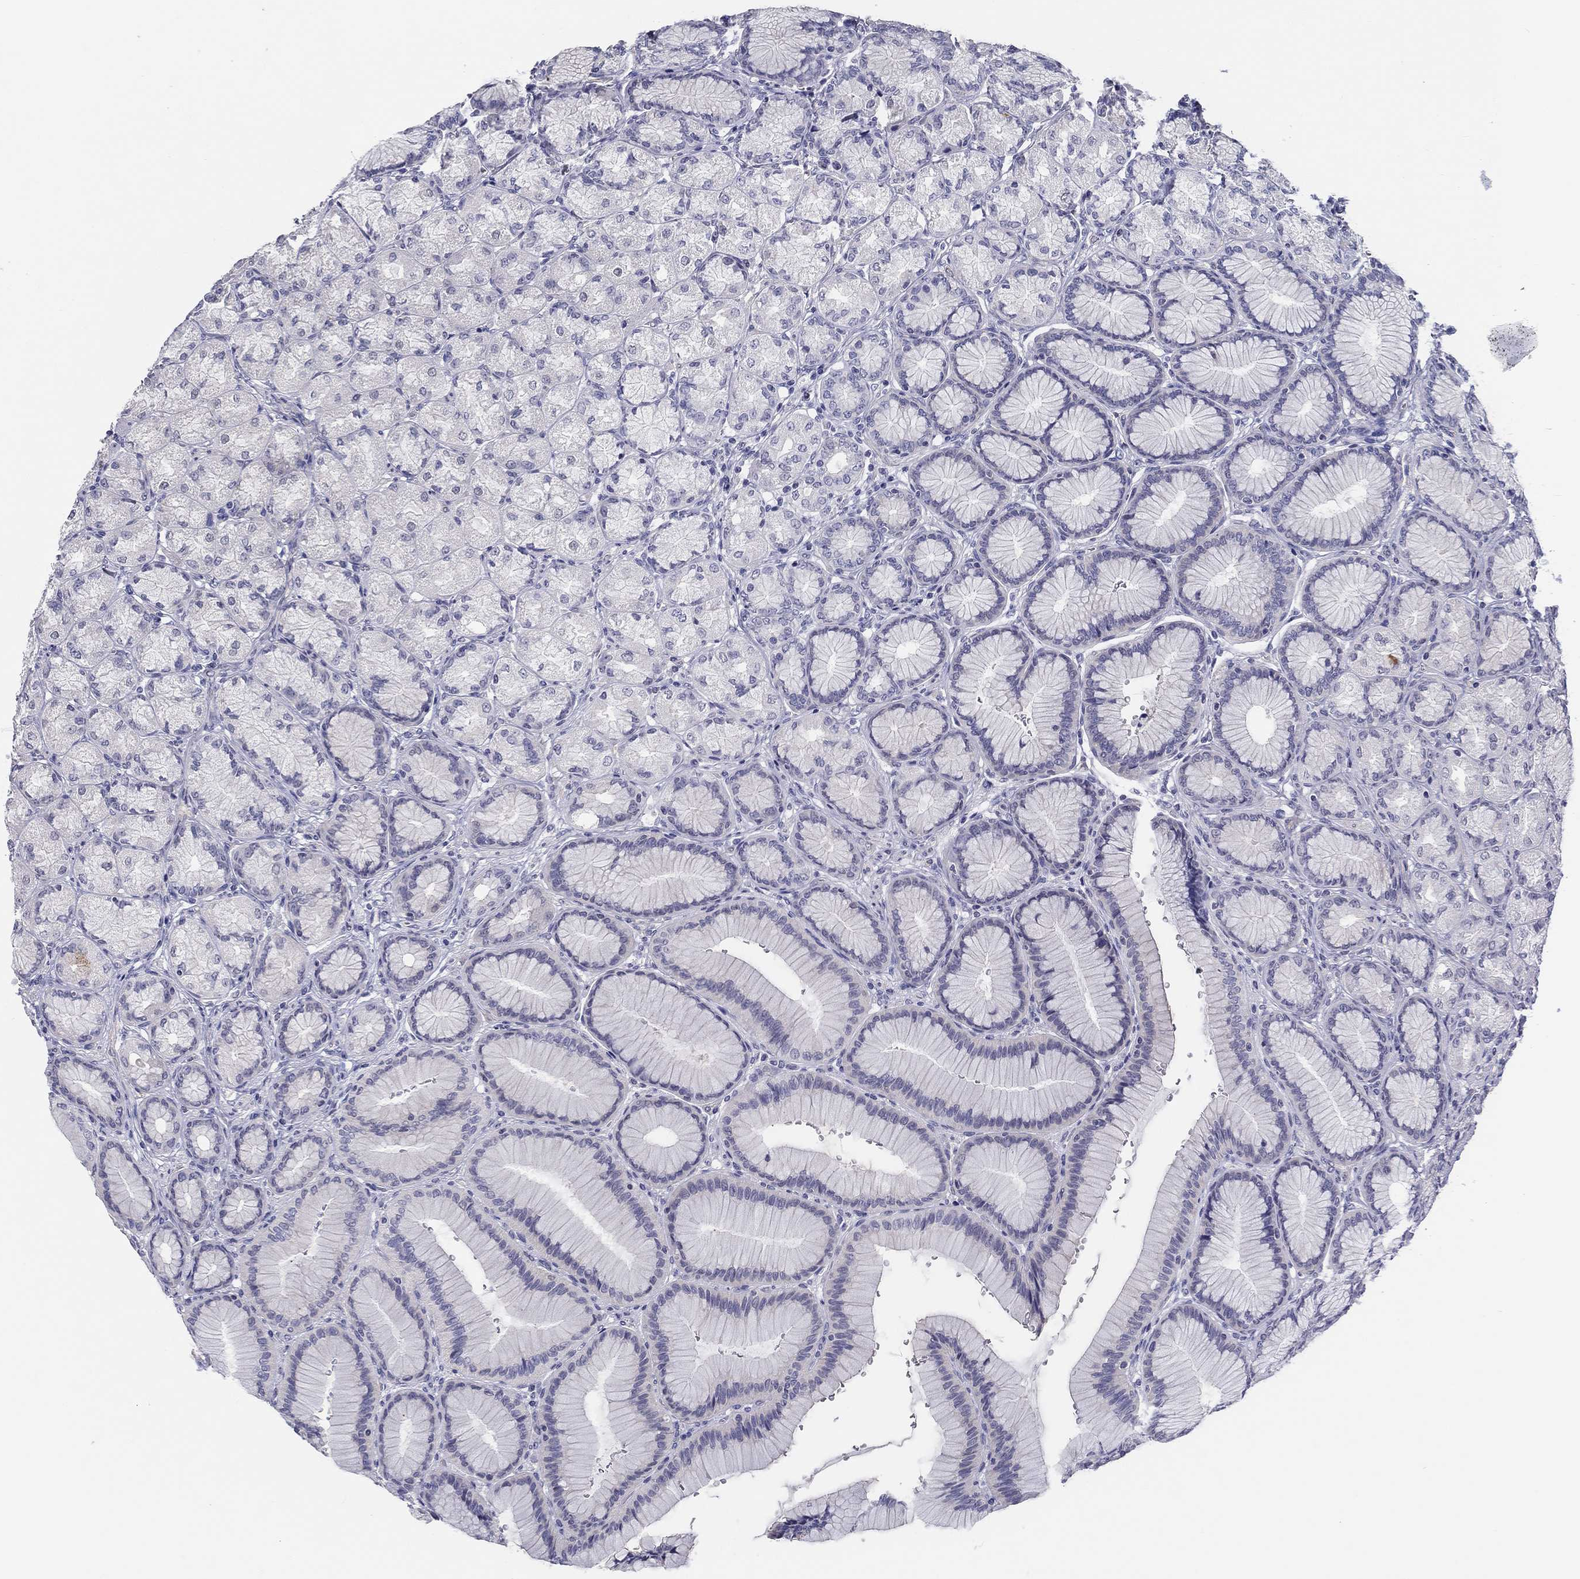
{"staining": {"intensity": "negative", "quantity": "none", "location": "none"}, "tissue": "stomach", "cell_type": "Glandular cells", "image_type": "normal", "snomed": [{"axis": "morphology", "description": "Normal tissue, NOS"}, {"axis": "morphology", "description": "Adenocarcinoma, NOS"}, {"axis": "morphology", "description": "Adenocarcinoma, High grade"}, {"axis": "topography", "description": "Stomach, upper"}, {"axis": "topography", "description": "Stomach"}], "caption": "Protein analysis of normal stomach shows no significant staining in glandular cells.", "gene": "CRYGD", "patient": {"sex": "female", "age": 65}}